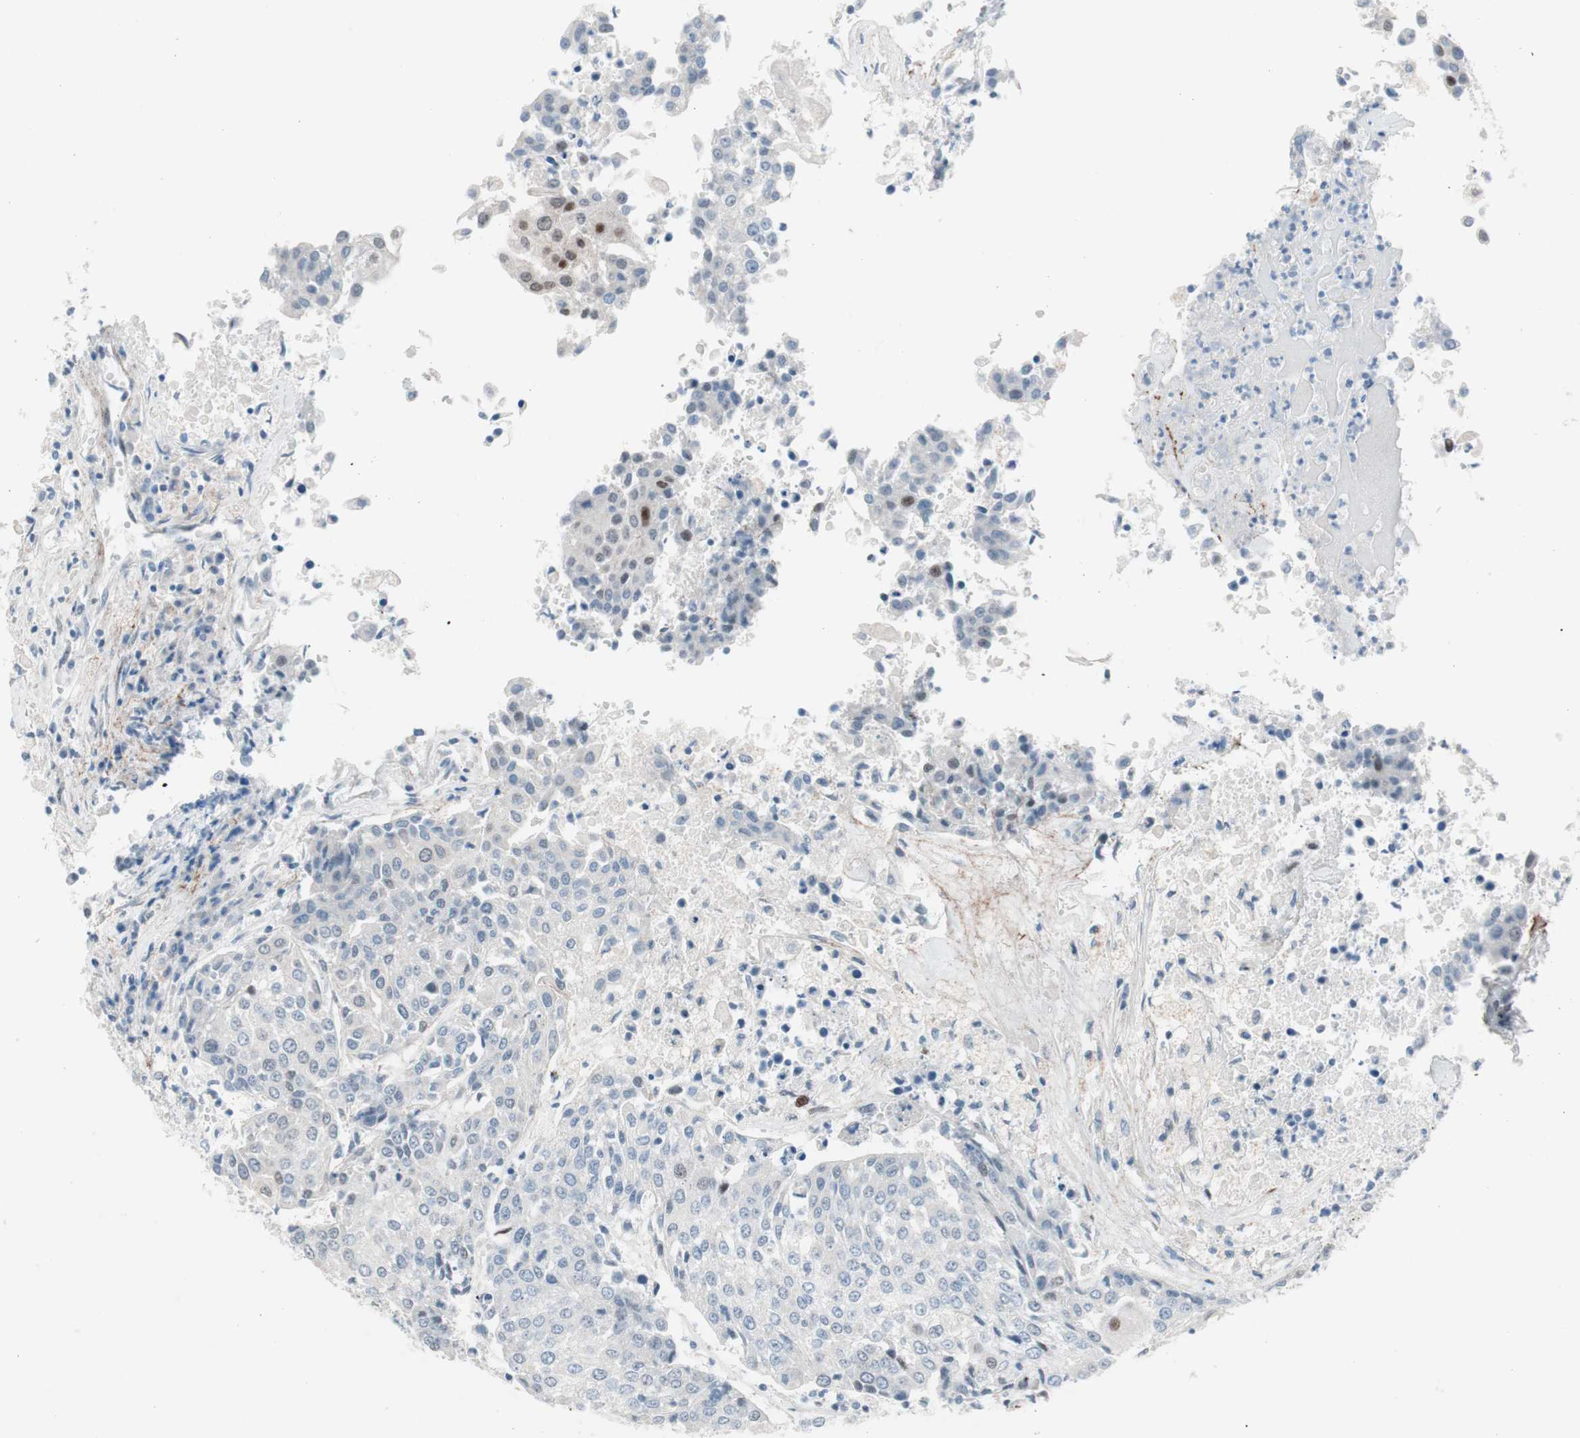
{"staining": {"intensity": "weak", "quantity": "<25%", "location": "nuclear"}, "tissue": "urothelial cancer", "cell_type": "Tumor cells", "image_type": "cancer", "snomed": [{"axis": "morphology", "description": "Urothelial carcinoma, High grade"}, {"axis": "topography", "description": "Urinary bladder"}], "caption": "IHC of human high-grade urothelial carcinoma demonstrates no staining in tumor cells.", "gene": "FOSL1", "patient": {"sex": "female", "age": 85}}